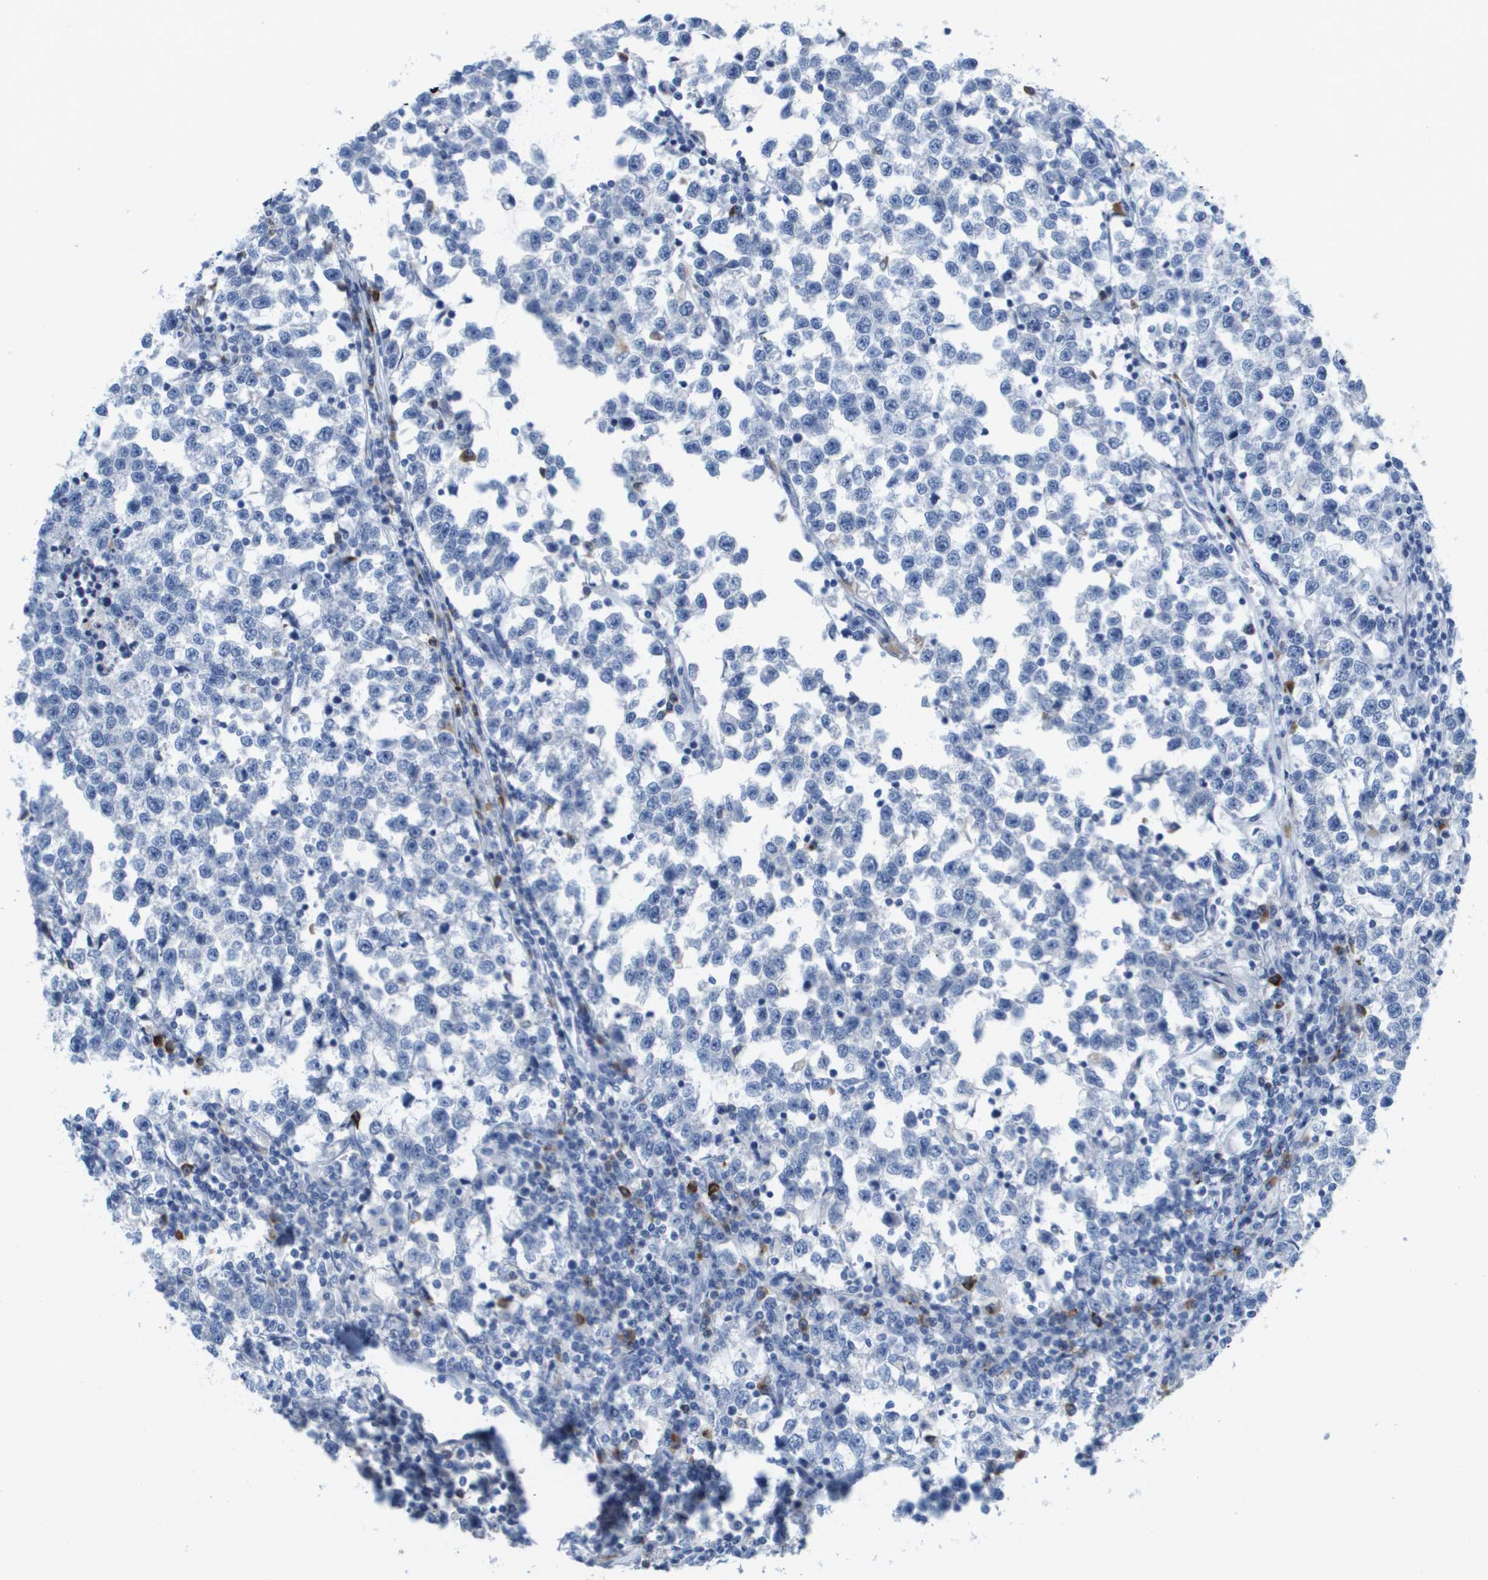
{"staining": {"intensity": "negative", "quantity": "none", "location": "none"}, "tissue": "testis cancer", "cell_type": "Tumor cells", "image_type": "cancer", "snomed": [{"axis": "morphology", "description": "Normal tissue, NOS"}, {"axis": "morphology", "description": "Seminoma, NOS"}, {"axis": "topography", "description": "Testis"}], "caption": "Protein analysis of testis cancer demonstrates no significant staining in tumor cells.", "gene": "GPR18", "patient": {"sex": "male", "age": 43}}